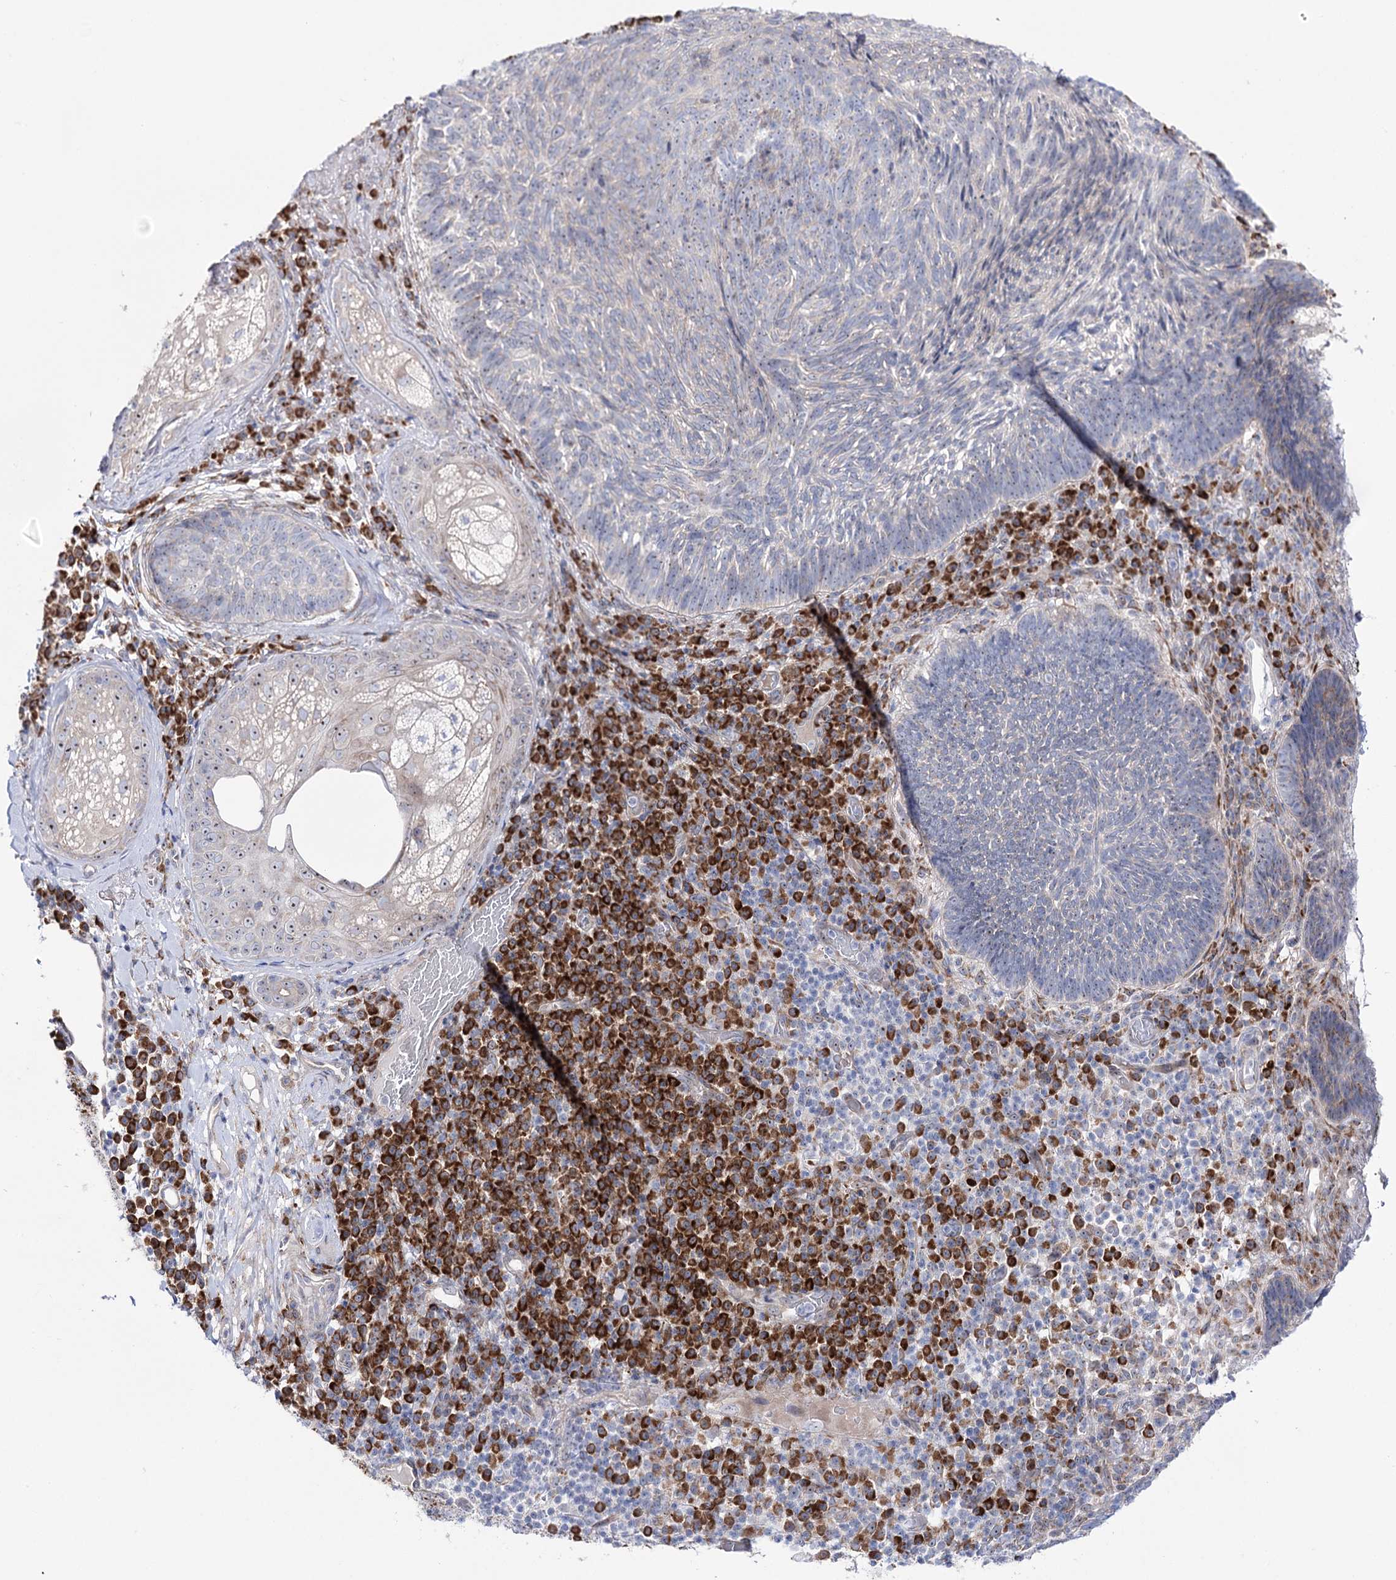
{"staining": {"intensity": "negative", "quantity": "none", "location": "none"}, "tissue": "skin cancer", "cell_type": "Tumor cells", "image_type": "cancer", "snomed": [{"axis": "morphology", "description": "Basal cell carcinoma"}, {"axis": "topography", "description": "Skin"}], "caption": "IHC micrograph of skin cancer stained for a protein (brown), which reveals no staining in tumor cells.", "gene": "METTL5", "patient": {"sex": "male", "age": 88}}